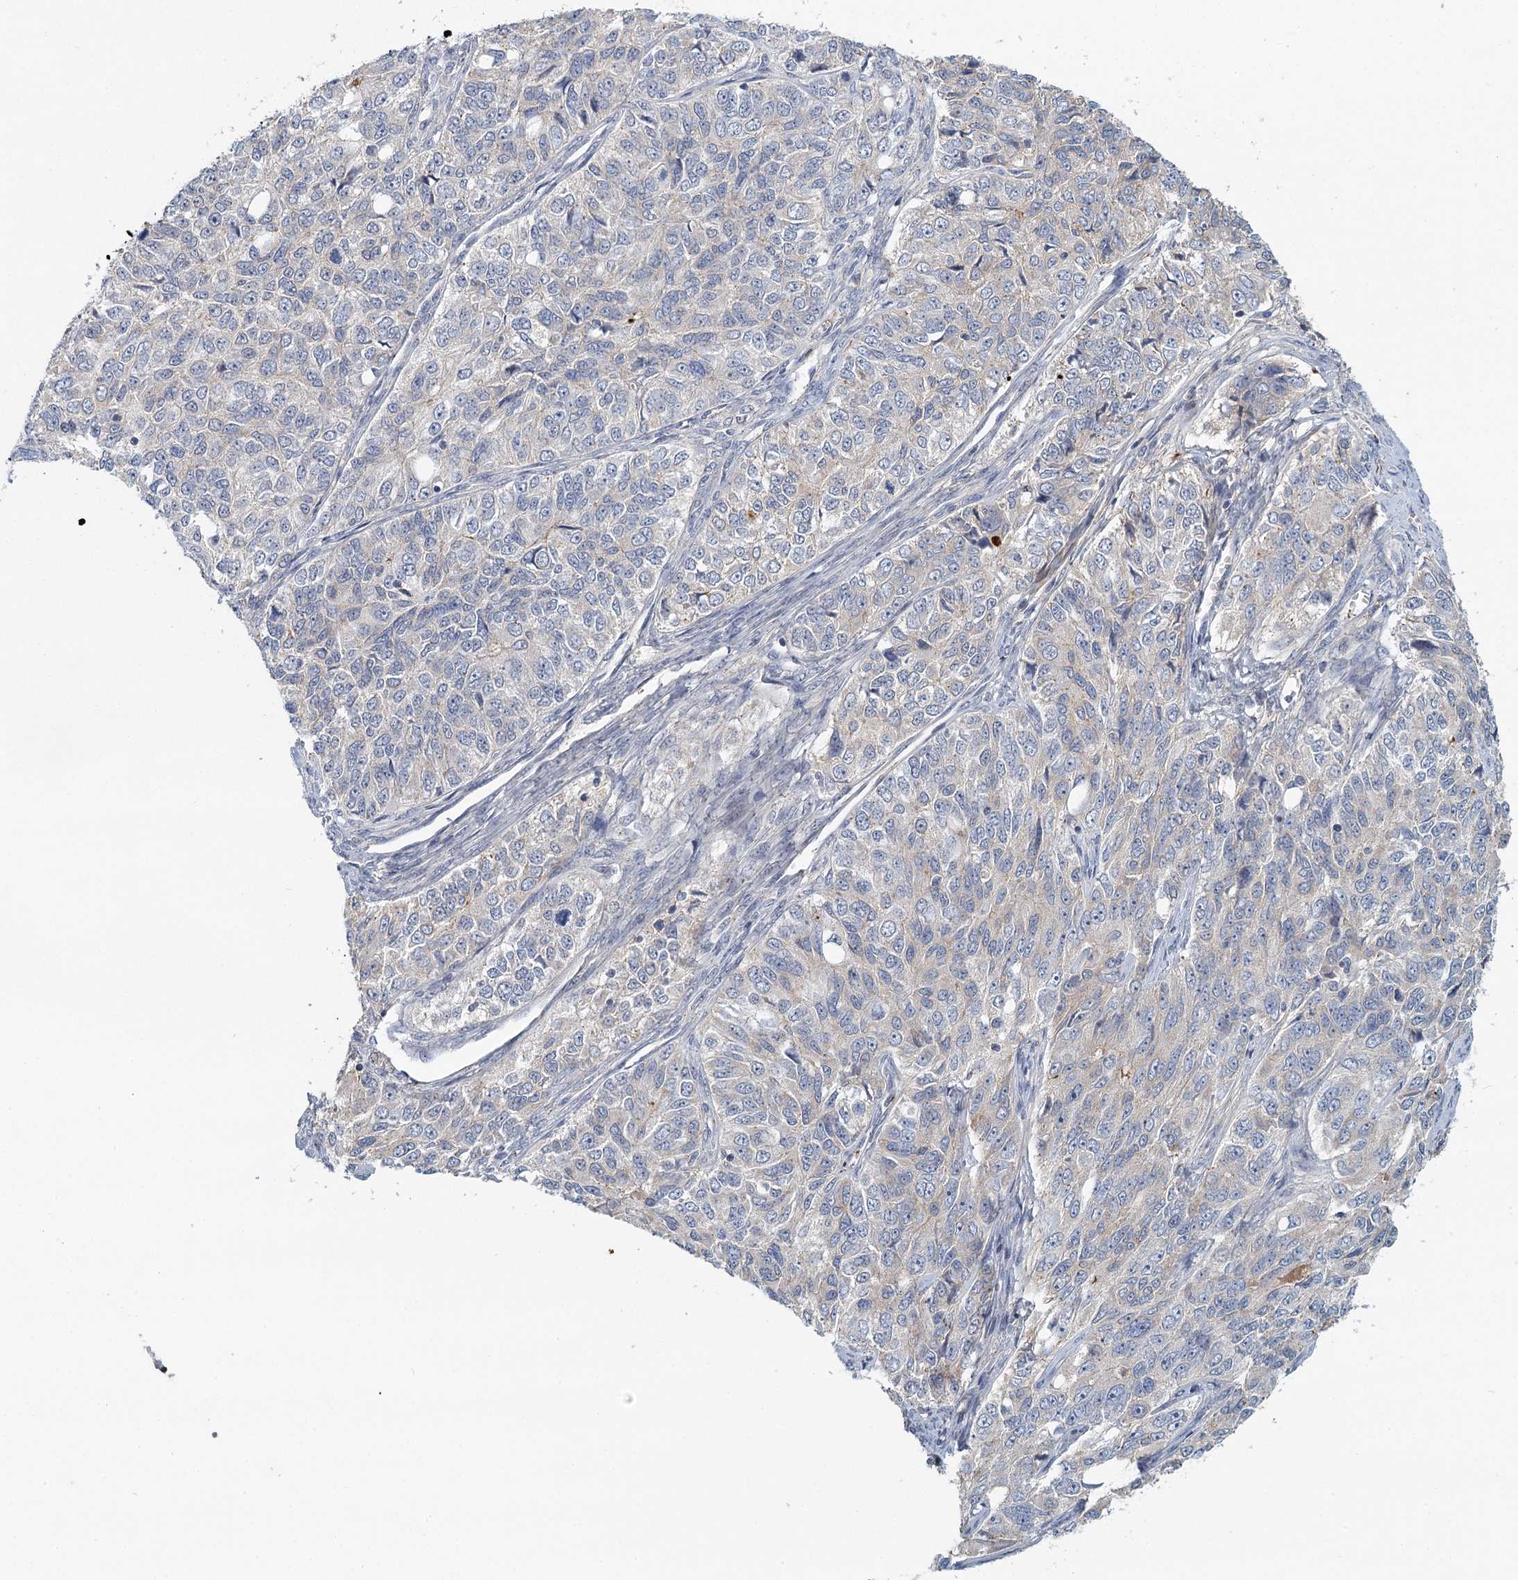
{"staining": {"intensity": "negative", "quantity": "none", "location": "none"}, "tissue": "ovarian cancer", "cell_type": "Tumor cells", "image_type": "cancer", "snomed": [{"axis": "morphology", "description": "Carcinoma, endometroid"}, {"axis": "topography", "description": "Ovary"}], "caption": "A histopathology image of human endometroid carcinoma (ovarian) is negative for staining in tumor cells.", "gene": "GPATCH11", "patient": {"sex": "female", "age": 51}}